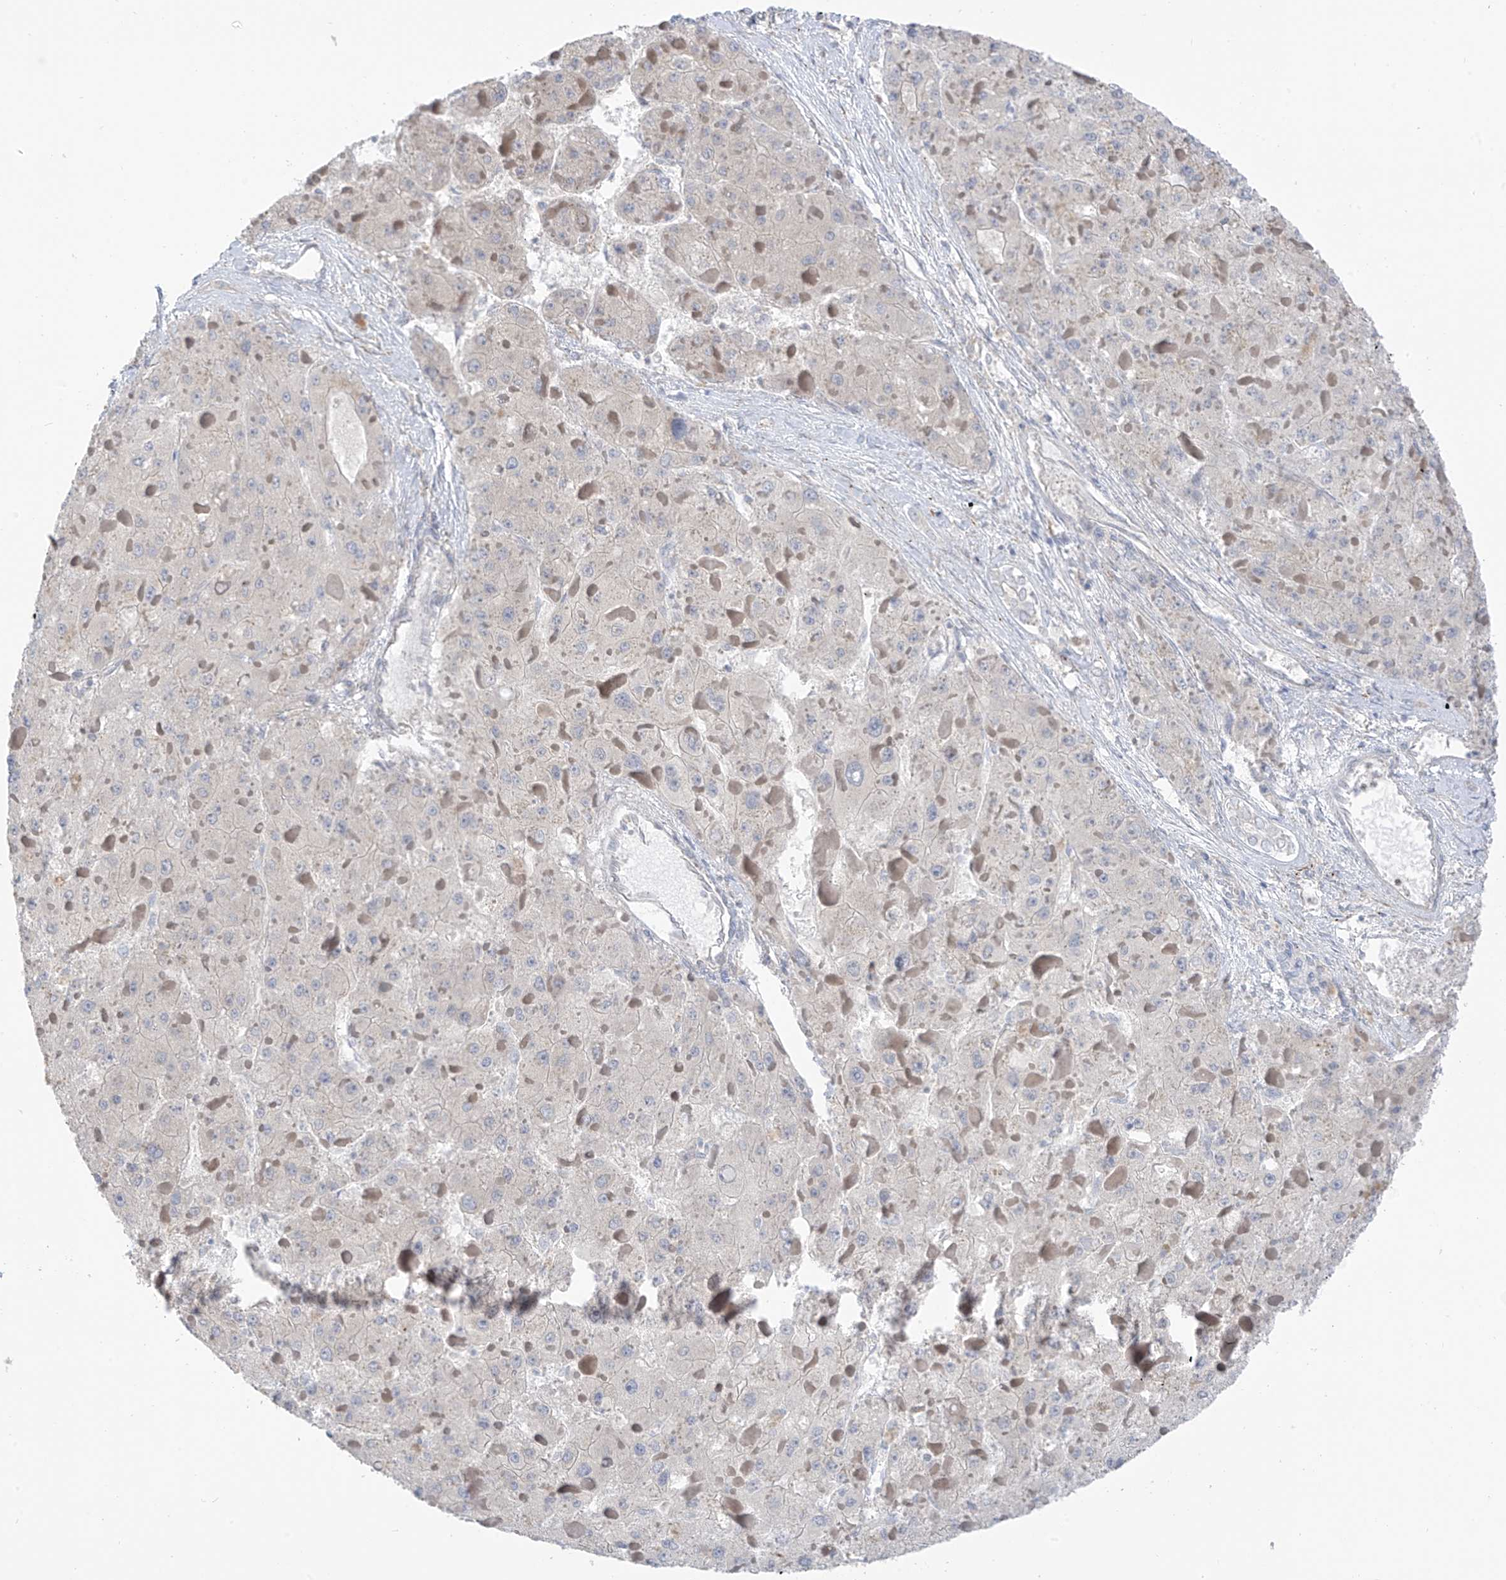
{"staining": {"intensity": "negative", "quantity": "none", "location": "none"}, "tissue": "liver cancer", "cell_type": "Tumor cells", "image_type": "cancer", "snomed": [{"axis": "morphology", "description": "Carcinoma, Hepatocellular, NOS"}, {"axis": "topography", "description": "Liver"}], "caption": "This photomicrograph is of liver cancer (hepatocellular carcinoma) stained with immunohistochemistry to label a protein in brown with the nuclei are counter-stained blue. There is no positivity in tumor cells.", "gene": "NALCN", "patient": {"sex": "female", "age": 73}}